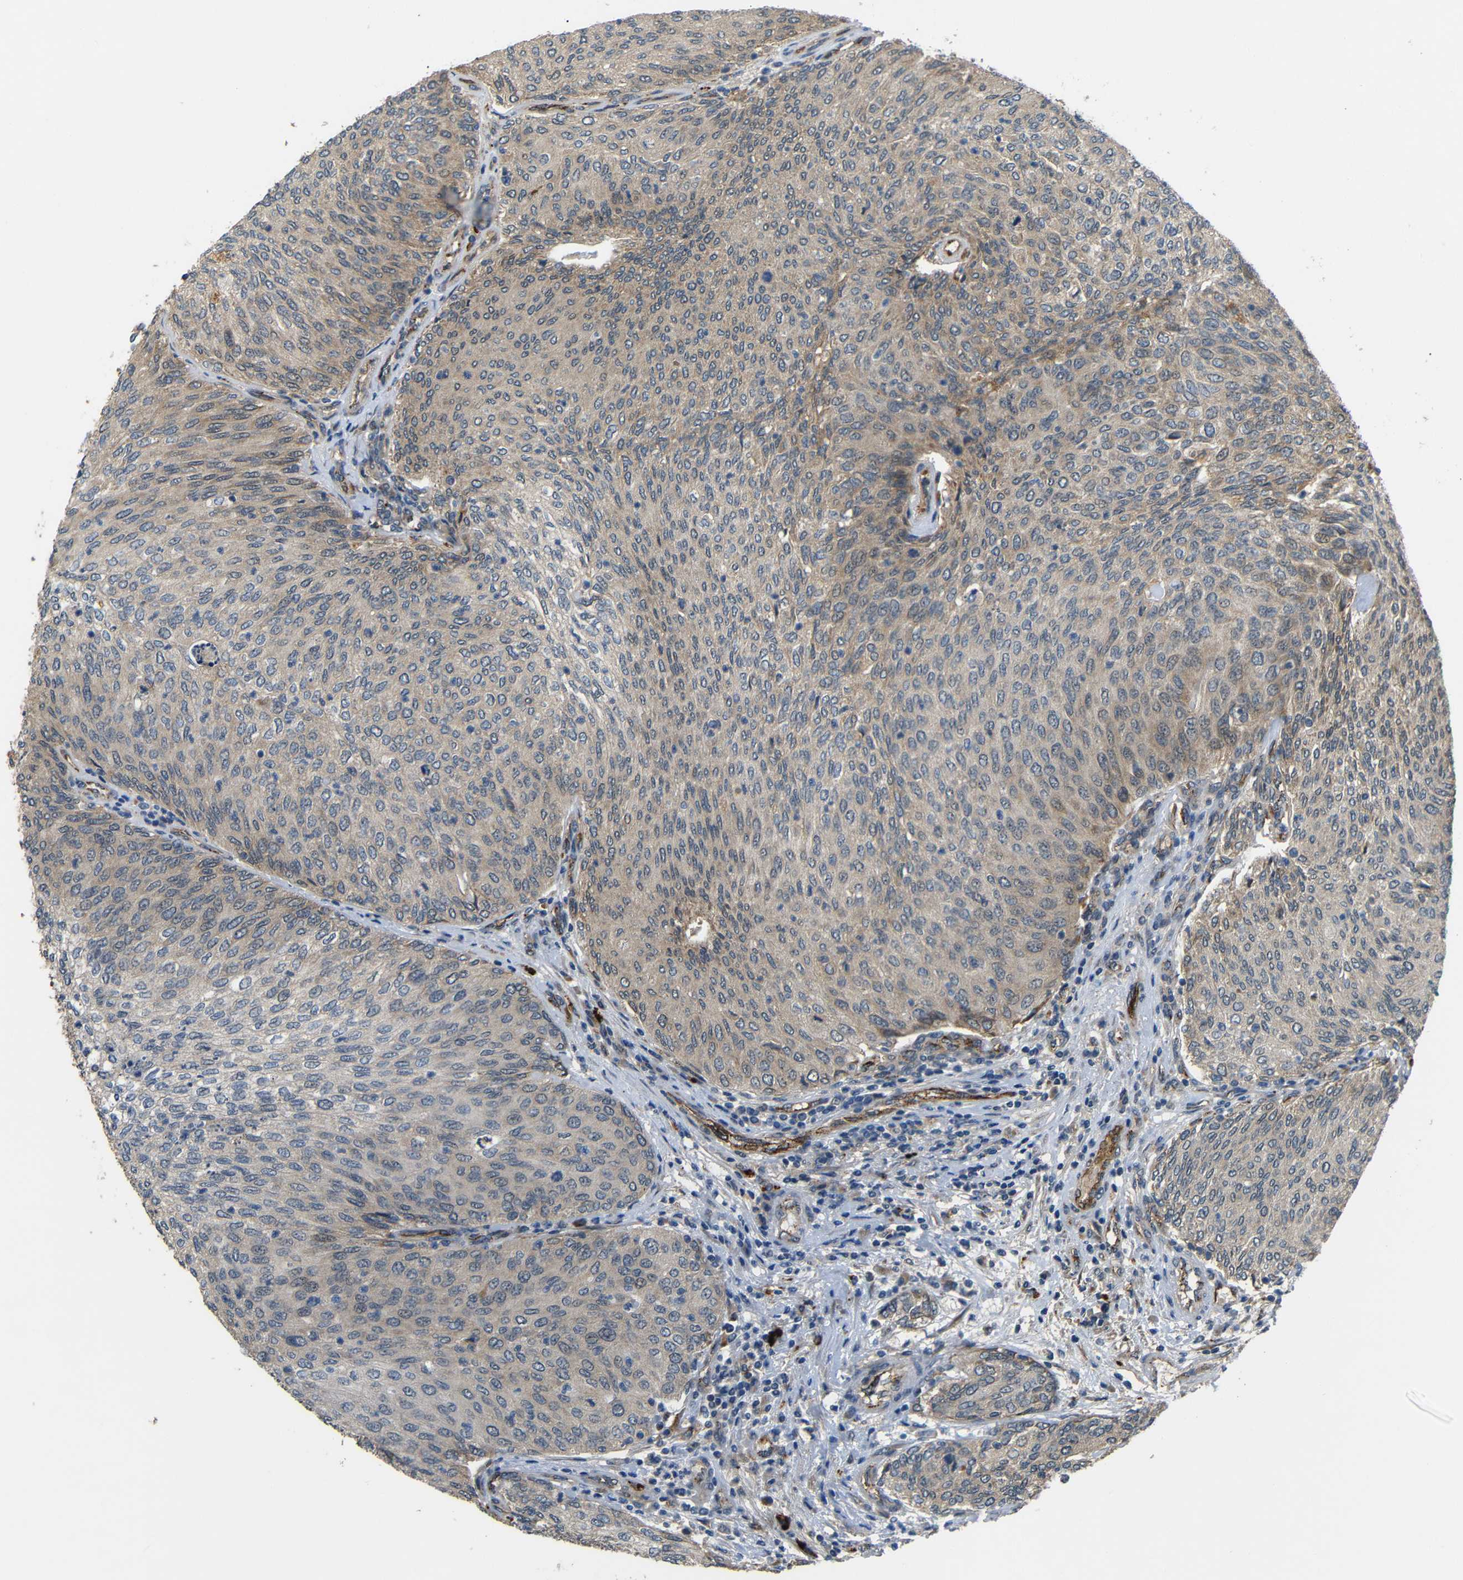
{"staining": {"intensity": "weak", "quantity": ">75%", "location": "cytoplasmic/membranous"}, "tissue": "urothelial cancer", "cell_type": "Tumor cells", "image_type": "cancer", "snomed": [{"axis": "morphology", "description": "Urothelial carcinoma, Low grade"}, {"axis": "topography", "description": "Urinary bladder"}], "caption": "Weak cytoplasmic/membranous staining is appreciated in approximately >75% of tumor cells in low-grade urothelial carcinoma.", "gene": "ATP7A", "patient": {"sex": "female", "age": 79}}